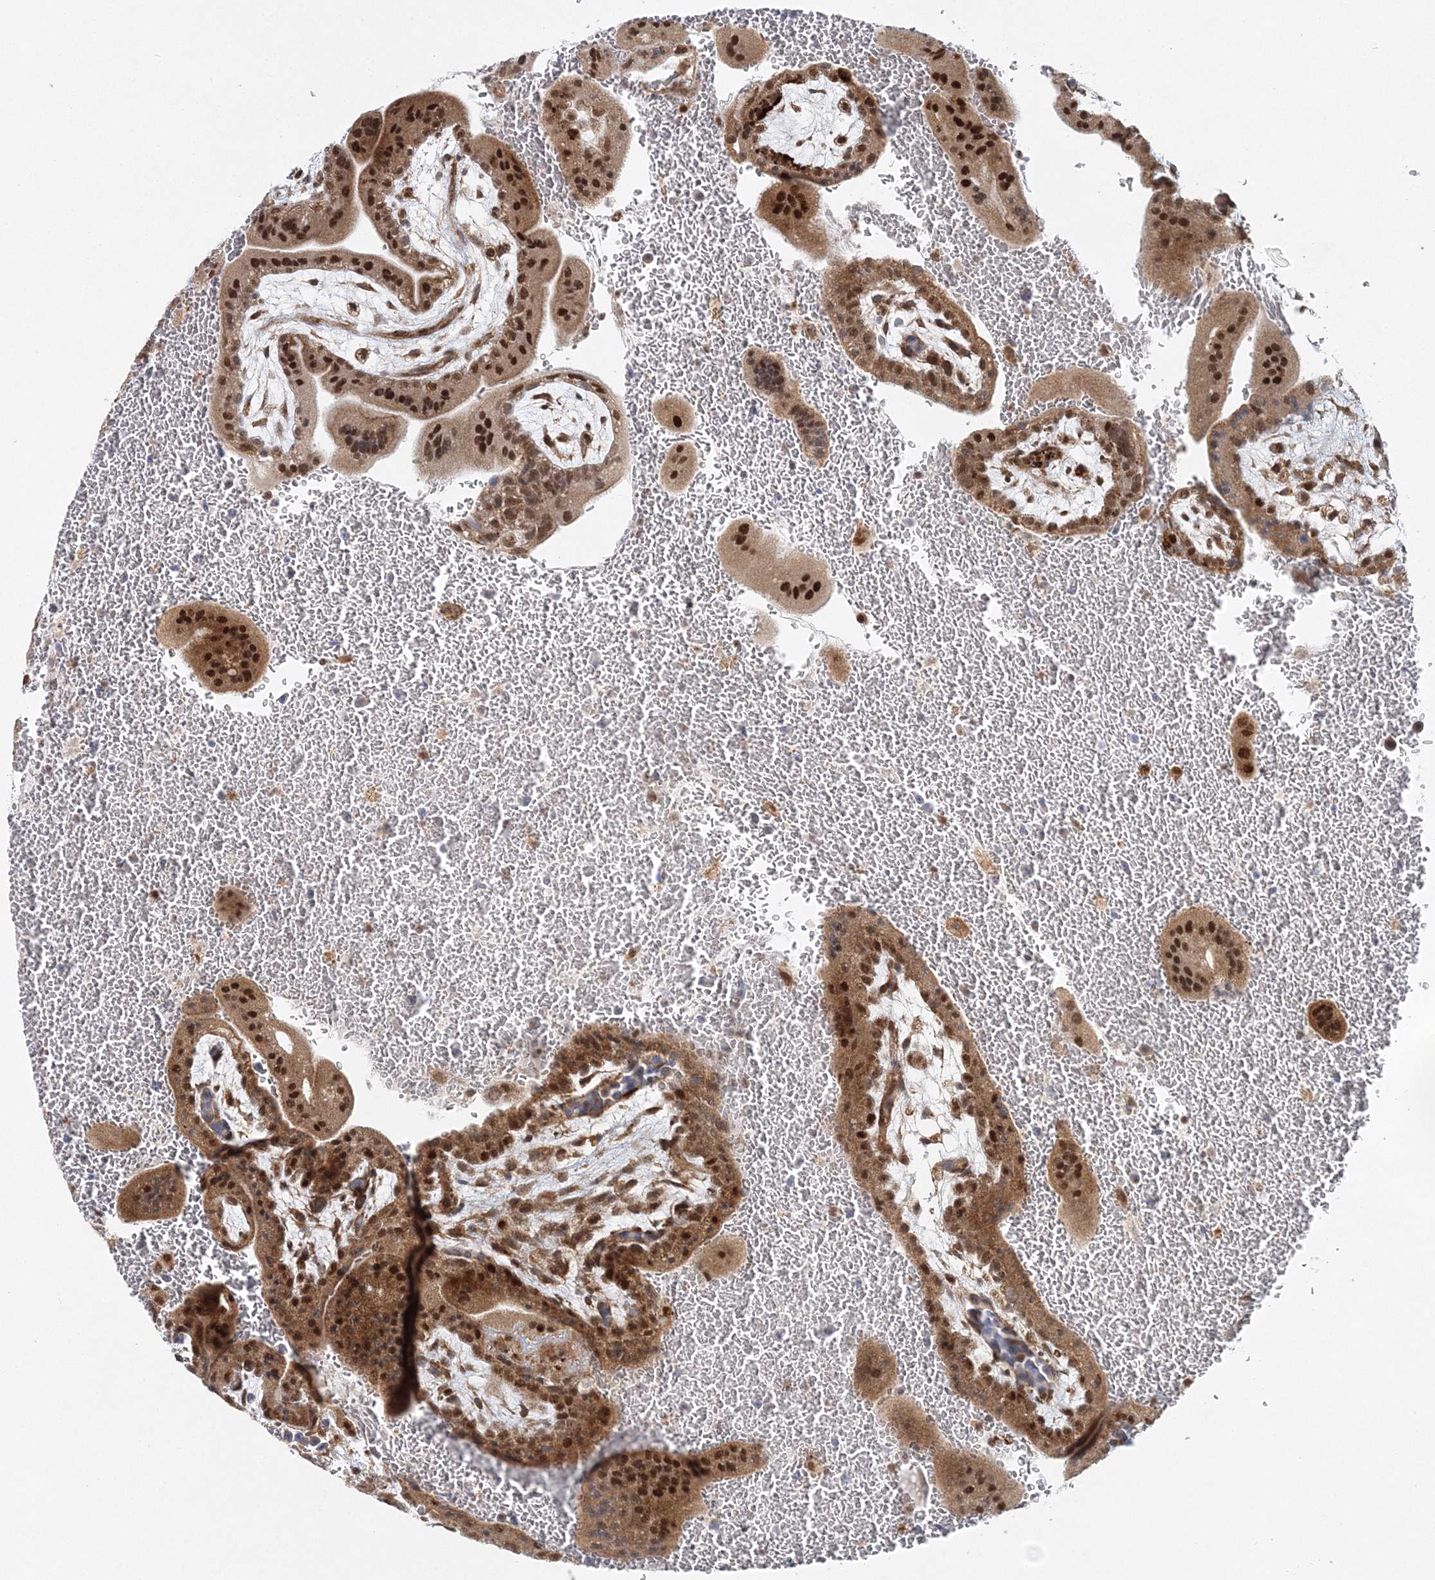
{"staining": {"intensity": "strong", "quantity": "25%-75%", "location": "cytoplasmic/membranous,nuclear"}, "tissue": "placenta", "cell_type": "Trophoblastic cells", "image_type": "normal", "snomed": [{"axis": "morphology", "description": "Normal tissue, NOS"}, {"axis": "topography", "description": "Placenta"}], "caption": "DAB immunohistochemical staining of benign placenta demonstrates strong cytoplasmic/membranous,nuclear protein staining in approximately 25%-75% of trophoblastic cells.", "gene": "RAB11FIP2", "patient": {"sex": "female", "age": 35}}